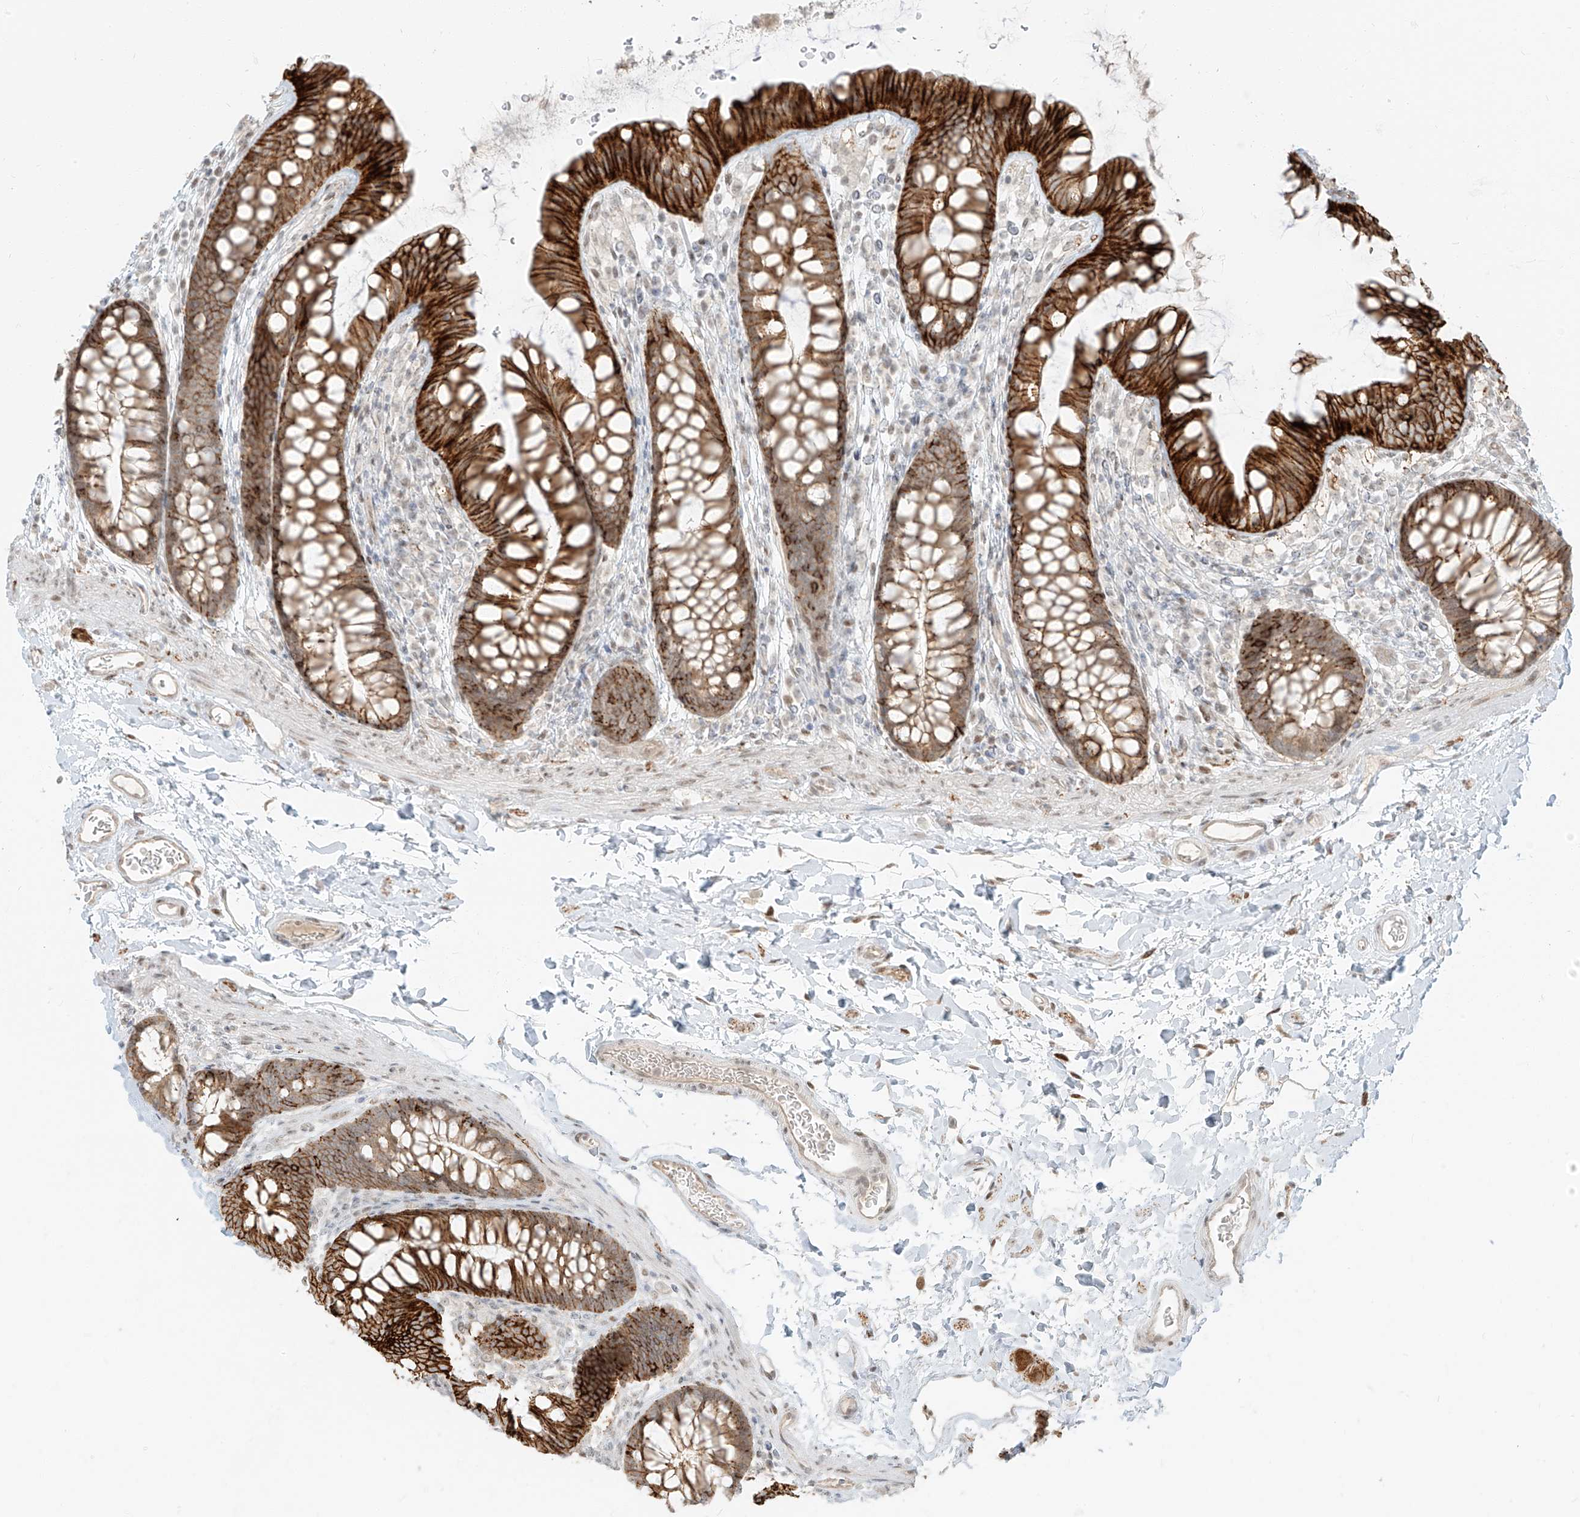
{"staining": {"intensity": "weak", "quantity": ">75%", "location": "cytoplasmic/membranous,nuclear"}, "tissue": "colon", "cell_type": "Endothelial cells", "image_type": "normal", "snomed": [{"axis": "morphology", "description": "Normal tissue, NOS"}, {"axis": "topography", "description": "Colon"}], "caption": "Endothelial cells show low levels of weak cytoplasmic/membranous,nuclear staining in approximately >75% of cells in benign colon.", "gene": "ZNF774", "patient": {"sex": "female", "age": 62}}